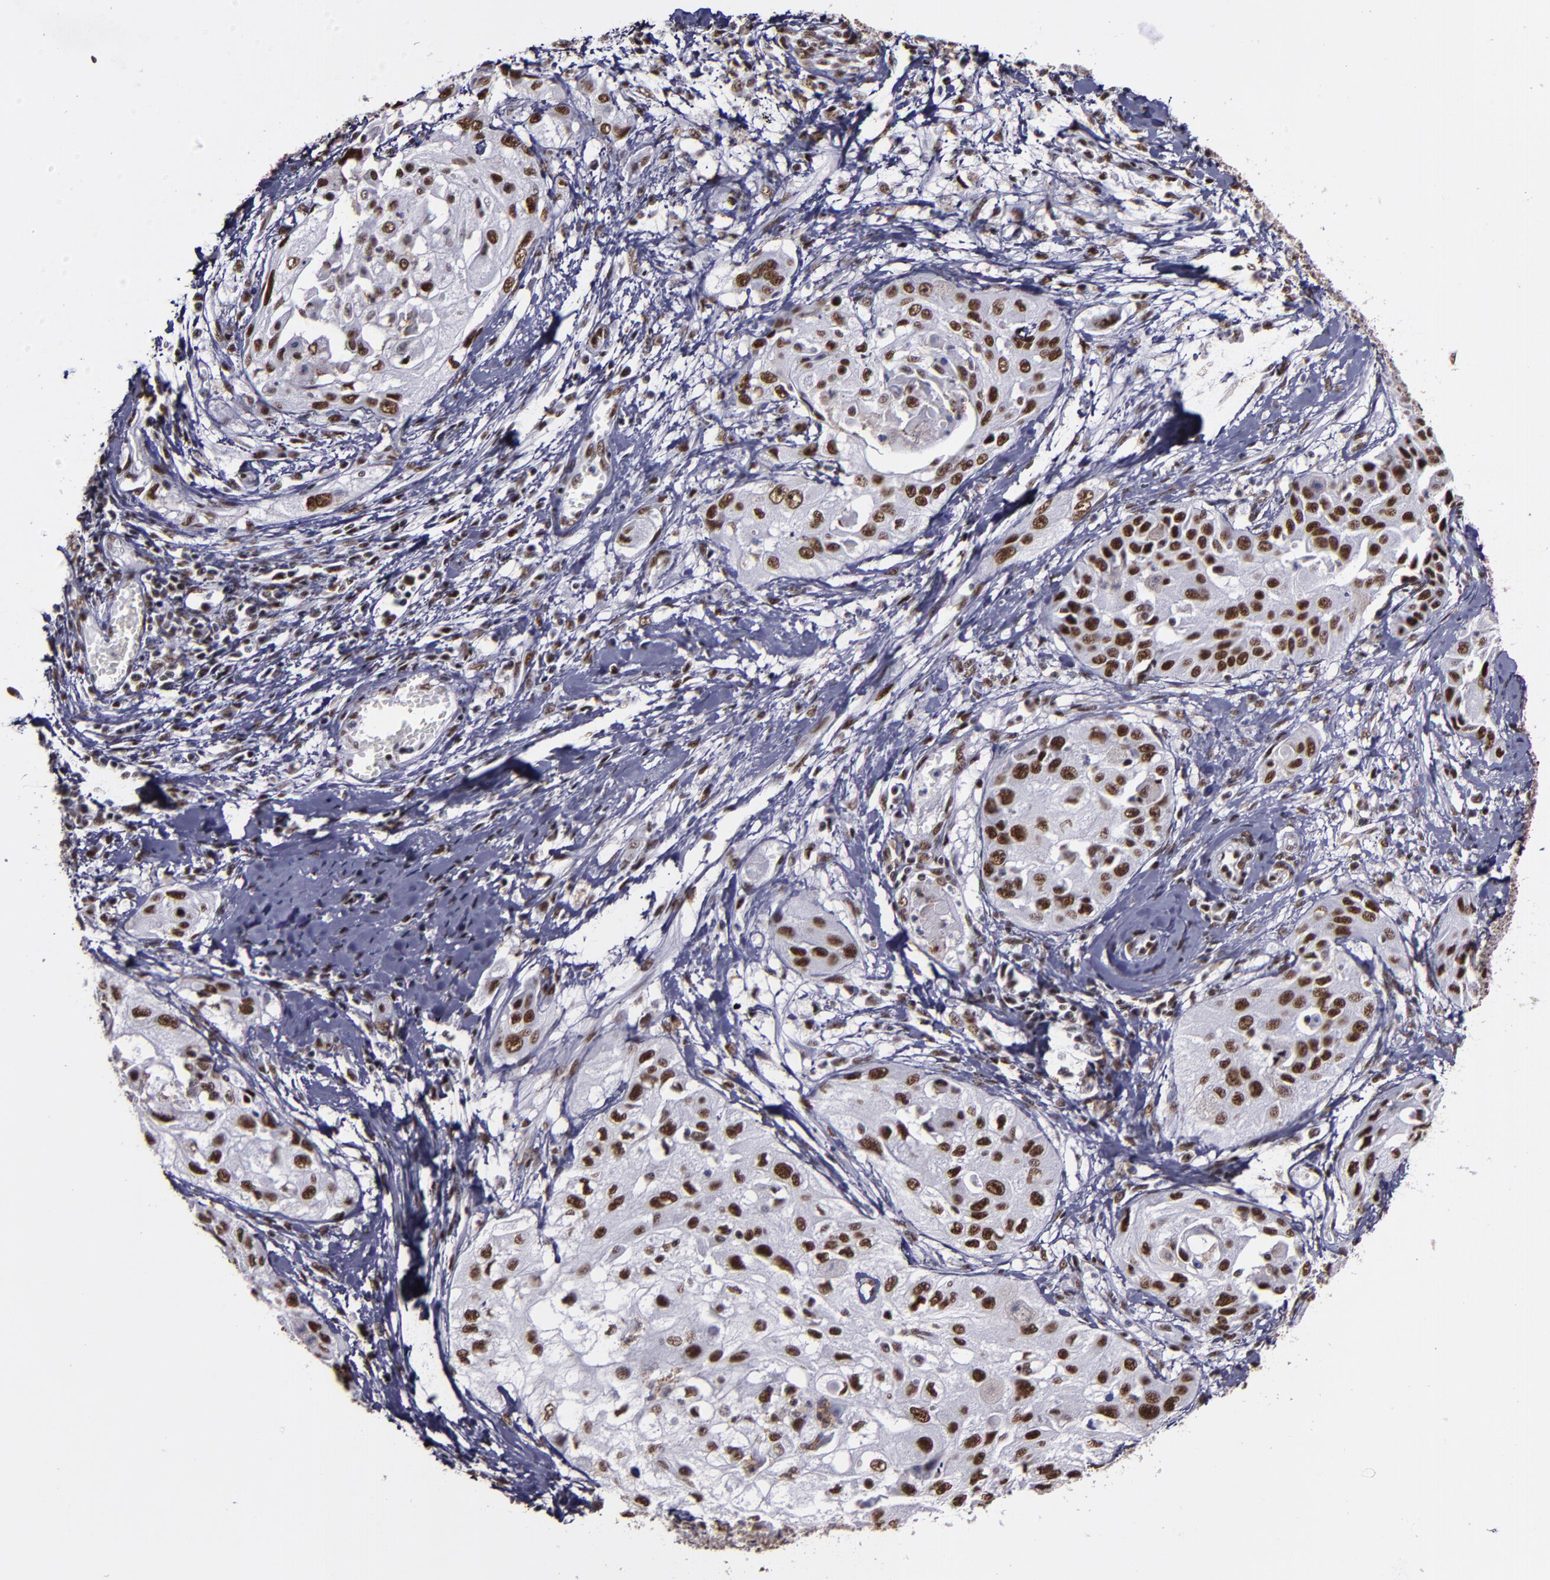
{"staining": {"intensity": "strong", "quantity": ">75%", "location": "nuclear"}, "tissue": "cervical cancer", "cell_type": "Tumor cells", "image_type": "cancer", "snomed": [{"axis": "morphology", "description": "Squamous cell carcinoma, NOS"}, {"axis": "topography", "description": "Cervix"}], "caption": "DAB immunohistochemical staining of cervical cancer demonstrates strong nuclear protein positivity in about >75% of tumor cells.", "gene": "PPP4R3A", "patient": {"sex": "female", "age": 64}}